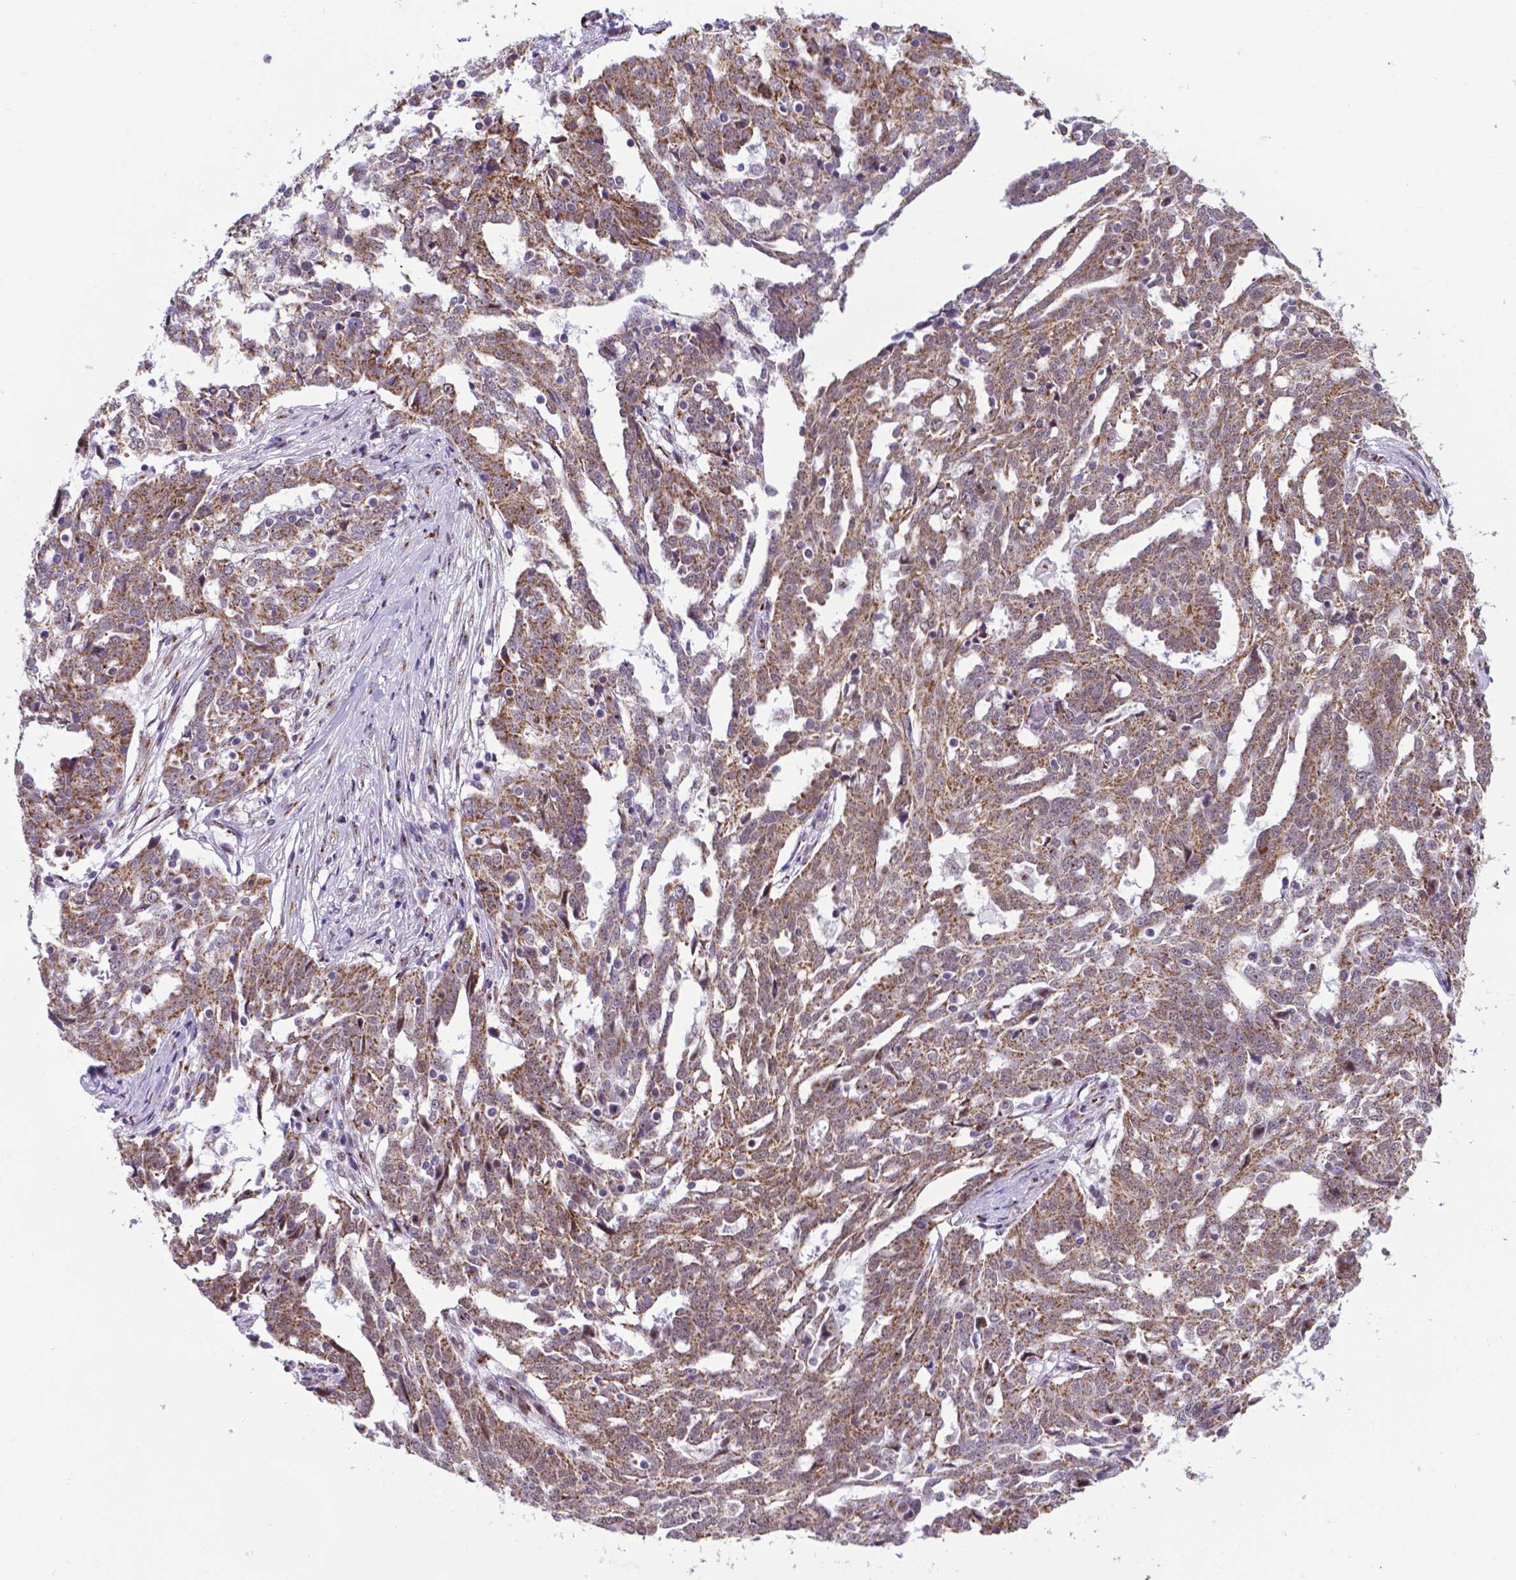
{"staining": {"intensity": "moderate", "quantity": ">75%", "location": "cytoplasmic/membranous"}, "tissue": "ovarian cancer", "cell_type": "Tumor cells", "image_type": "cancer", "snomed": [{"axis": "morphology", "description": "Cystadenocarcinoma, serous, NOS"}, {"axis": "topography", "description": "Ovary"}], "caption": "Ovarian cancer (serous cystadenocarcinoma) stained with a protein marker exhibits moderate staining in tumor cells.", "gene": "MRPL10", "patient": {"sex": "female", "age": 67}}